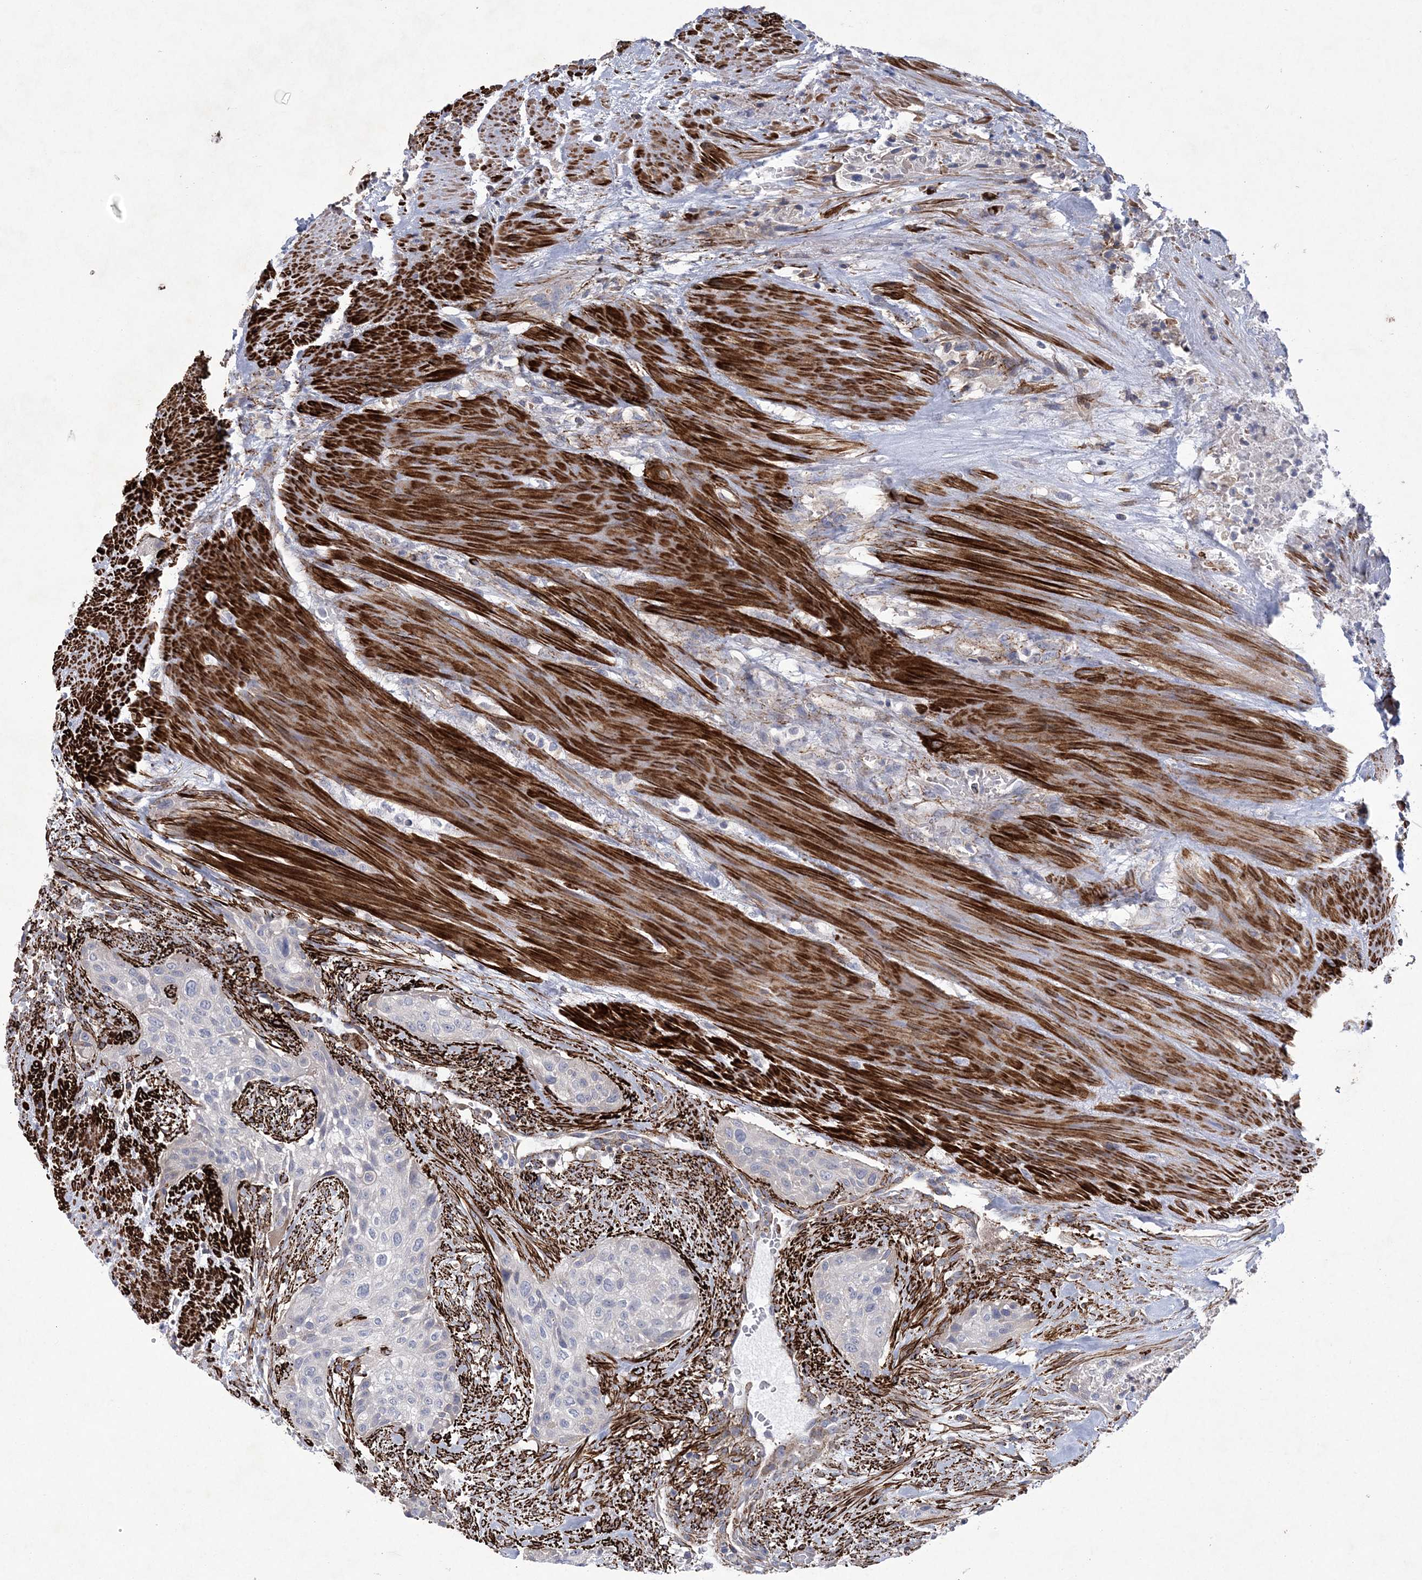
{"staining": {"intensity": "negative", "quantity": "none", "location": "none"}, "tissue": "urothelial cancer", "cell_type": "Tumor cells", "image_type": "cancer", "snomed": [{"axis": "morphology", "description": "Urothelial carcinoma, High grade"}, {"axis": "topography", "description": "Urinary bladder"}], "caption": "This is an immunohistochemistry (IHC) photomicrograph of urothelial cancer. There is no expression in tumor cells.", "gene": "ARSJ", "patient": {"sex": "male", "age": 35}}